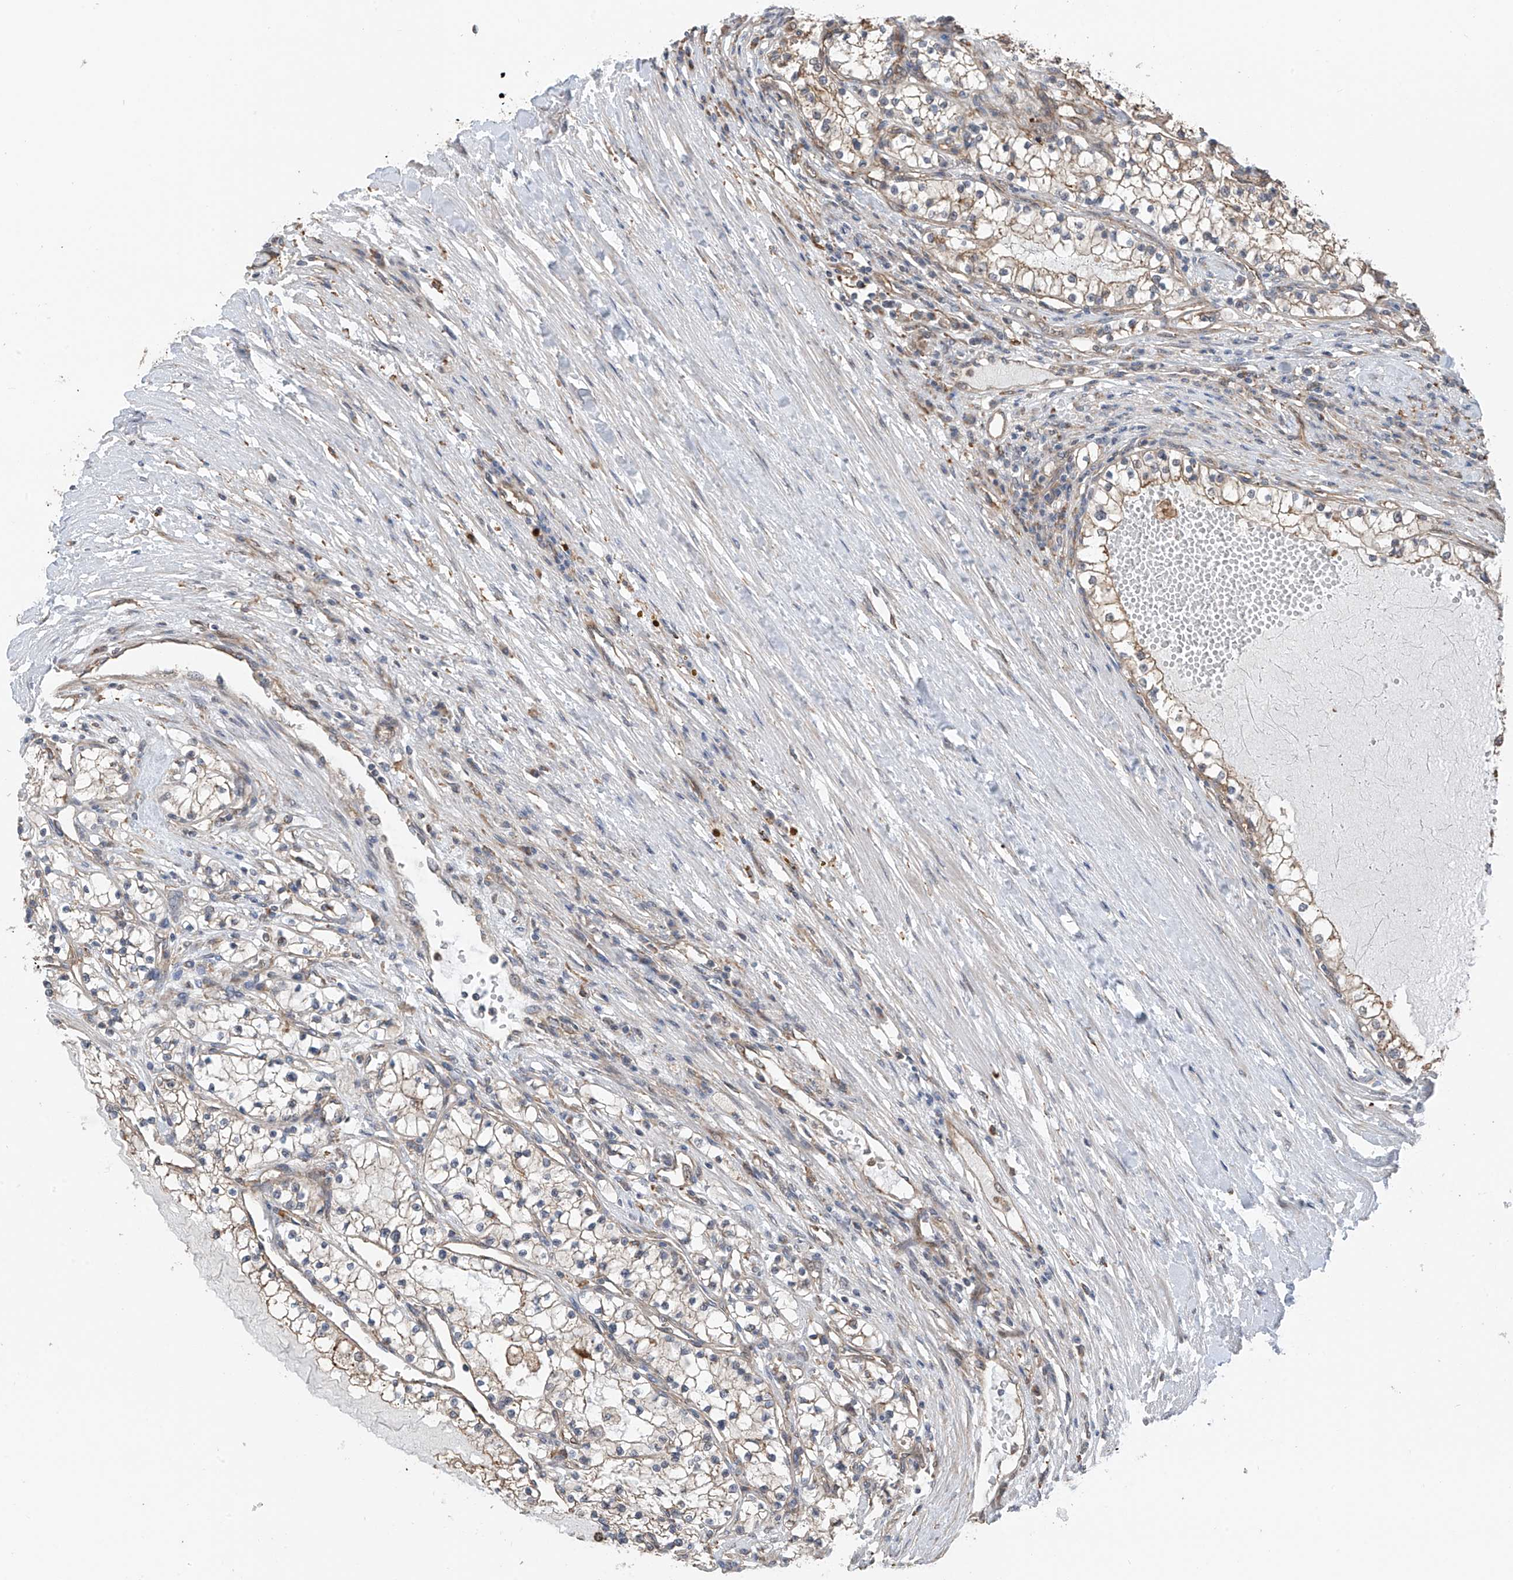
{"staining": {"intensity": "moderate", "quantity": ">75%", "location": "cytoplasmic/membranous"}, "tissue": "renal cancer", "cell_type": "Tumor cells", "image_type": "cancer", "snomed": [{"axis": "morphology", "description": "Normal tissue, NOS"}, {"axis": "morphology", "description": "Adenocarcinoma, NOS"}, {"axis": "topography", "description": "Kidney"}], "caption": "High-magnification brightfield microscopy of renal cancer stained with DAB (3,3'-diaminobenzidine) (brown) and counterstained with hematoxylin (blue). tumor cells exhibit moderate cytoplasmic/membranous expression is identified in approximately>75% of cells.", "gene": "ZNF189", "patient": {"sex": "male", "age": 68}}